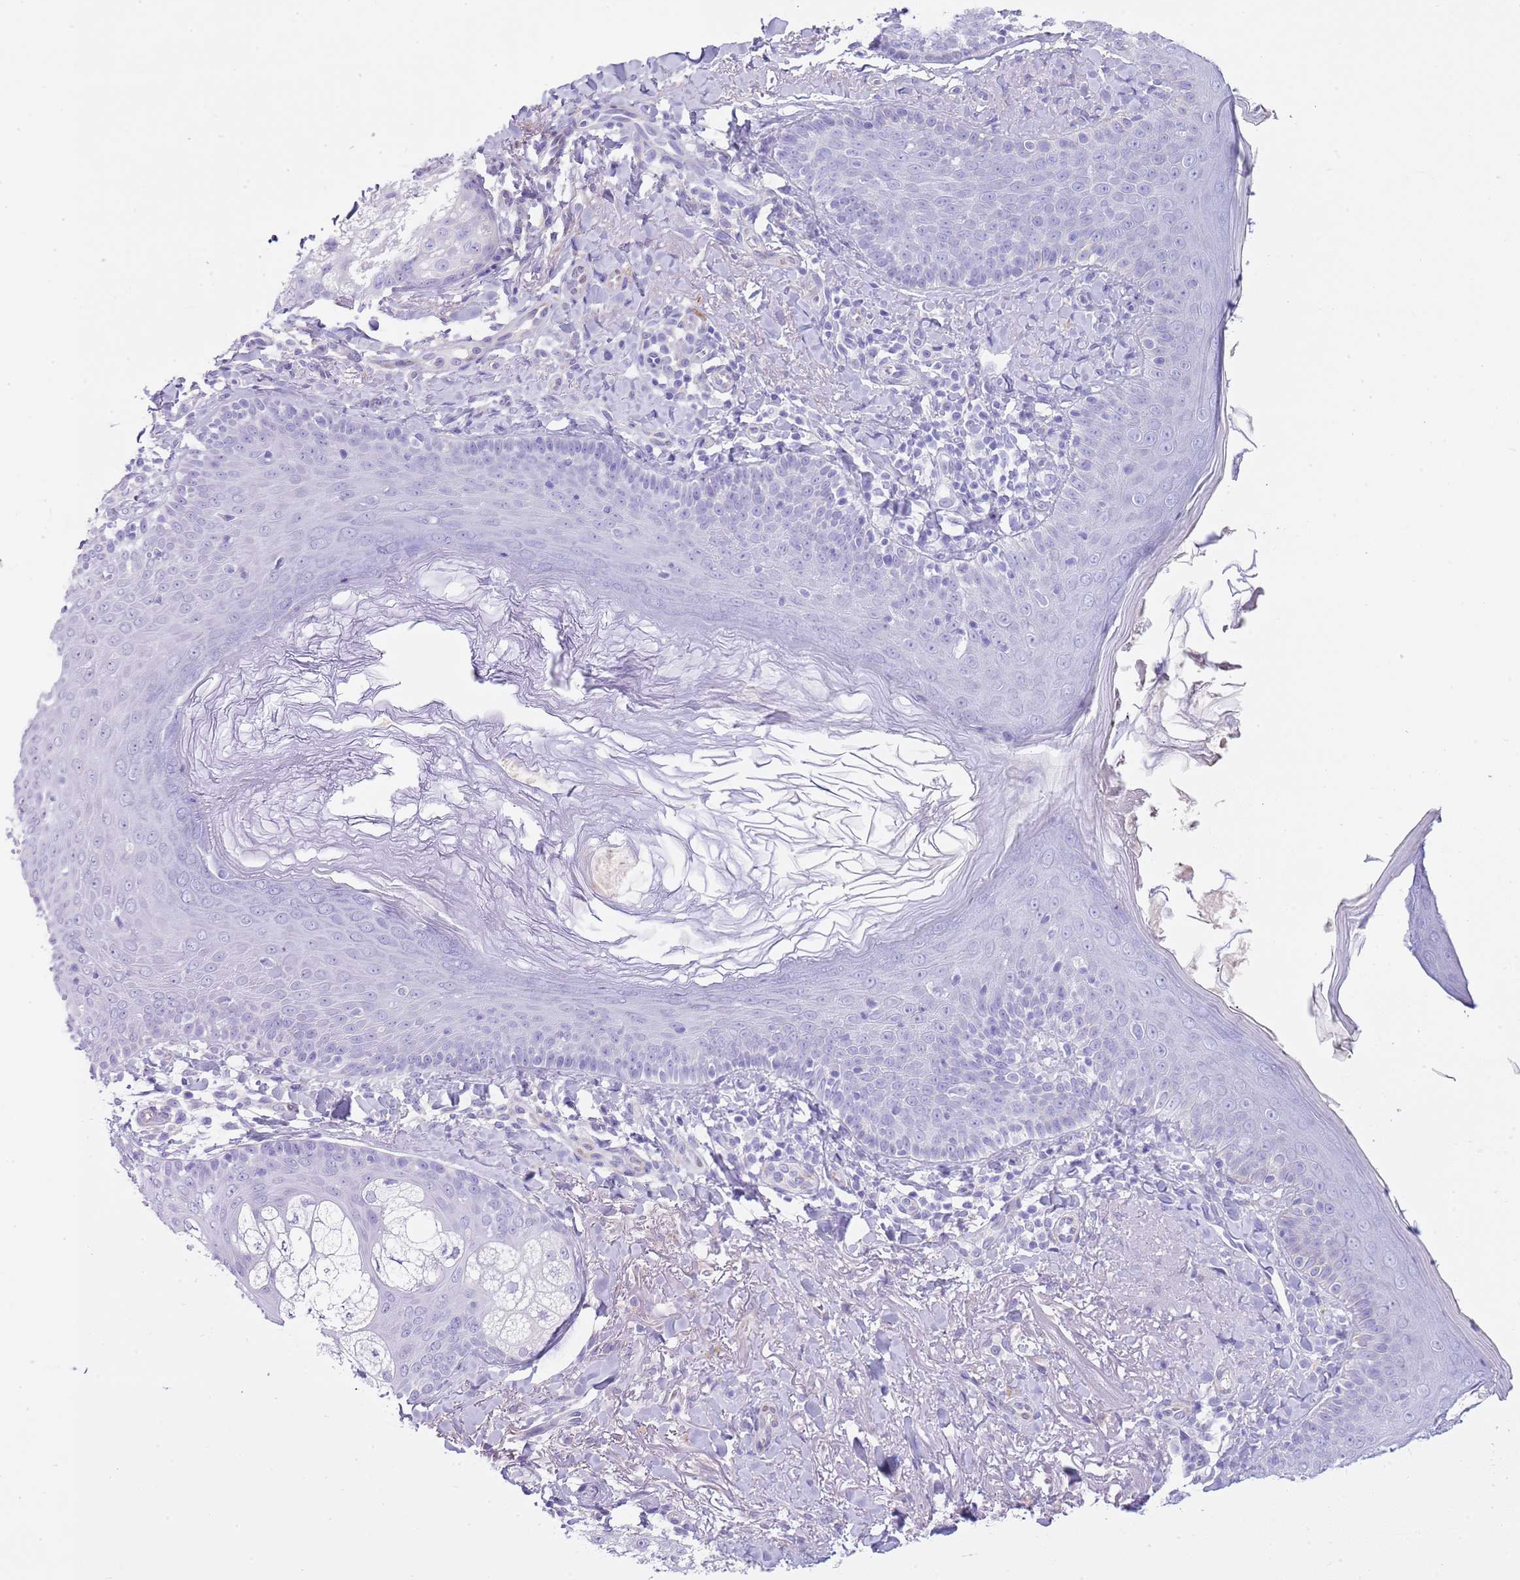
{"staining": {"intensity": "negative", "quantity": "none", "location": "none"}, "tissue": "skin", "cell_type": "Fibroblasts", "image_type": "normal", "snomed": [{"axis": "morphology", "description": "Normal tissue, NOS"}, {"axis": "topography", "description": "Skin"}], "caption": "Skin was stained to show a protein in brown. There is no significant positivity in fibroblasts.", "gene": "ABHD17C", "patient": {"sex": "male", "age": 57}}